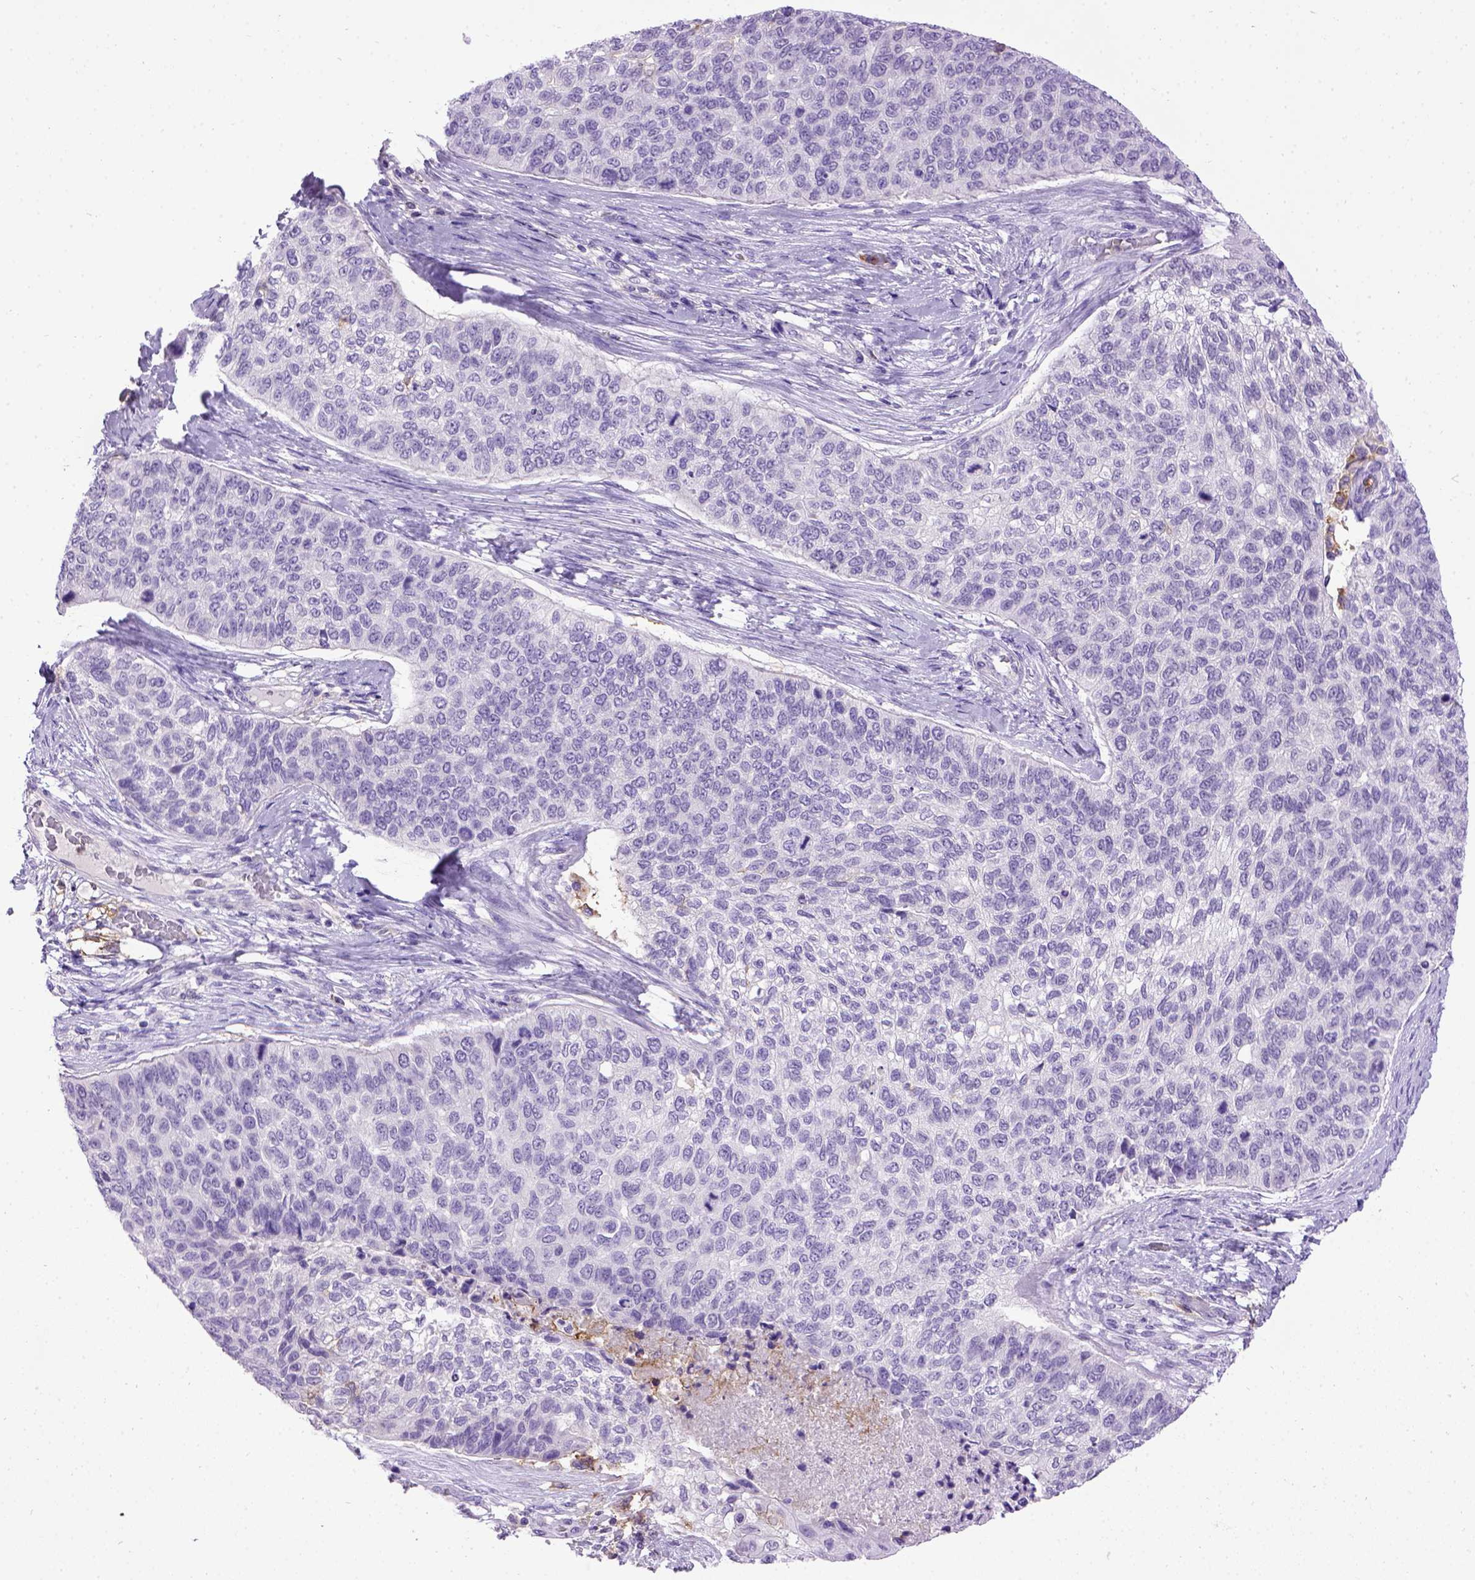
{"staining": {"intensity": "negative", "quantity": "none", "location": "none"}, "tissue": "lung cancer", "cell_type": "Tumor cells", "image_type": "cancer", "snomed": [{"axis": "morphology", "description": "Squamous cell carcinoma, NOS"}, {"axis": "topography", "description": "Lung"}], "caption": "This is an IHC histopathology image of squamous cell carcinoma (lung). There is no staining in tumor cells.", "gene": "ITGAX", "patient": {"sex": "male", "age": 69}}